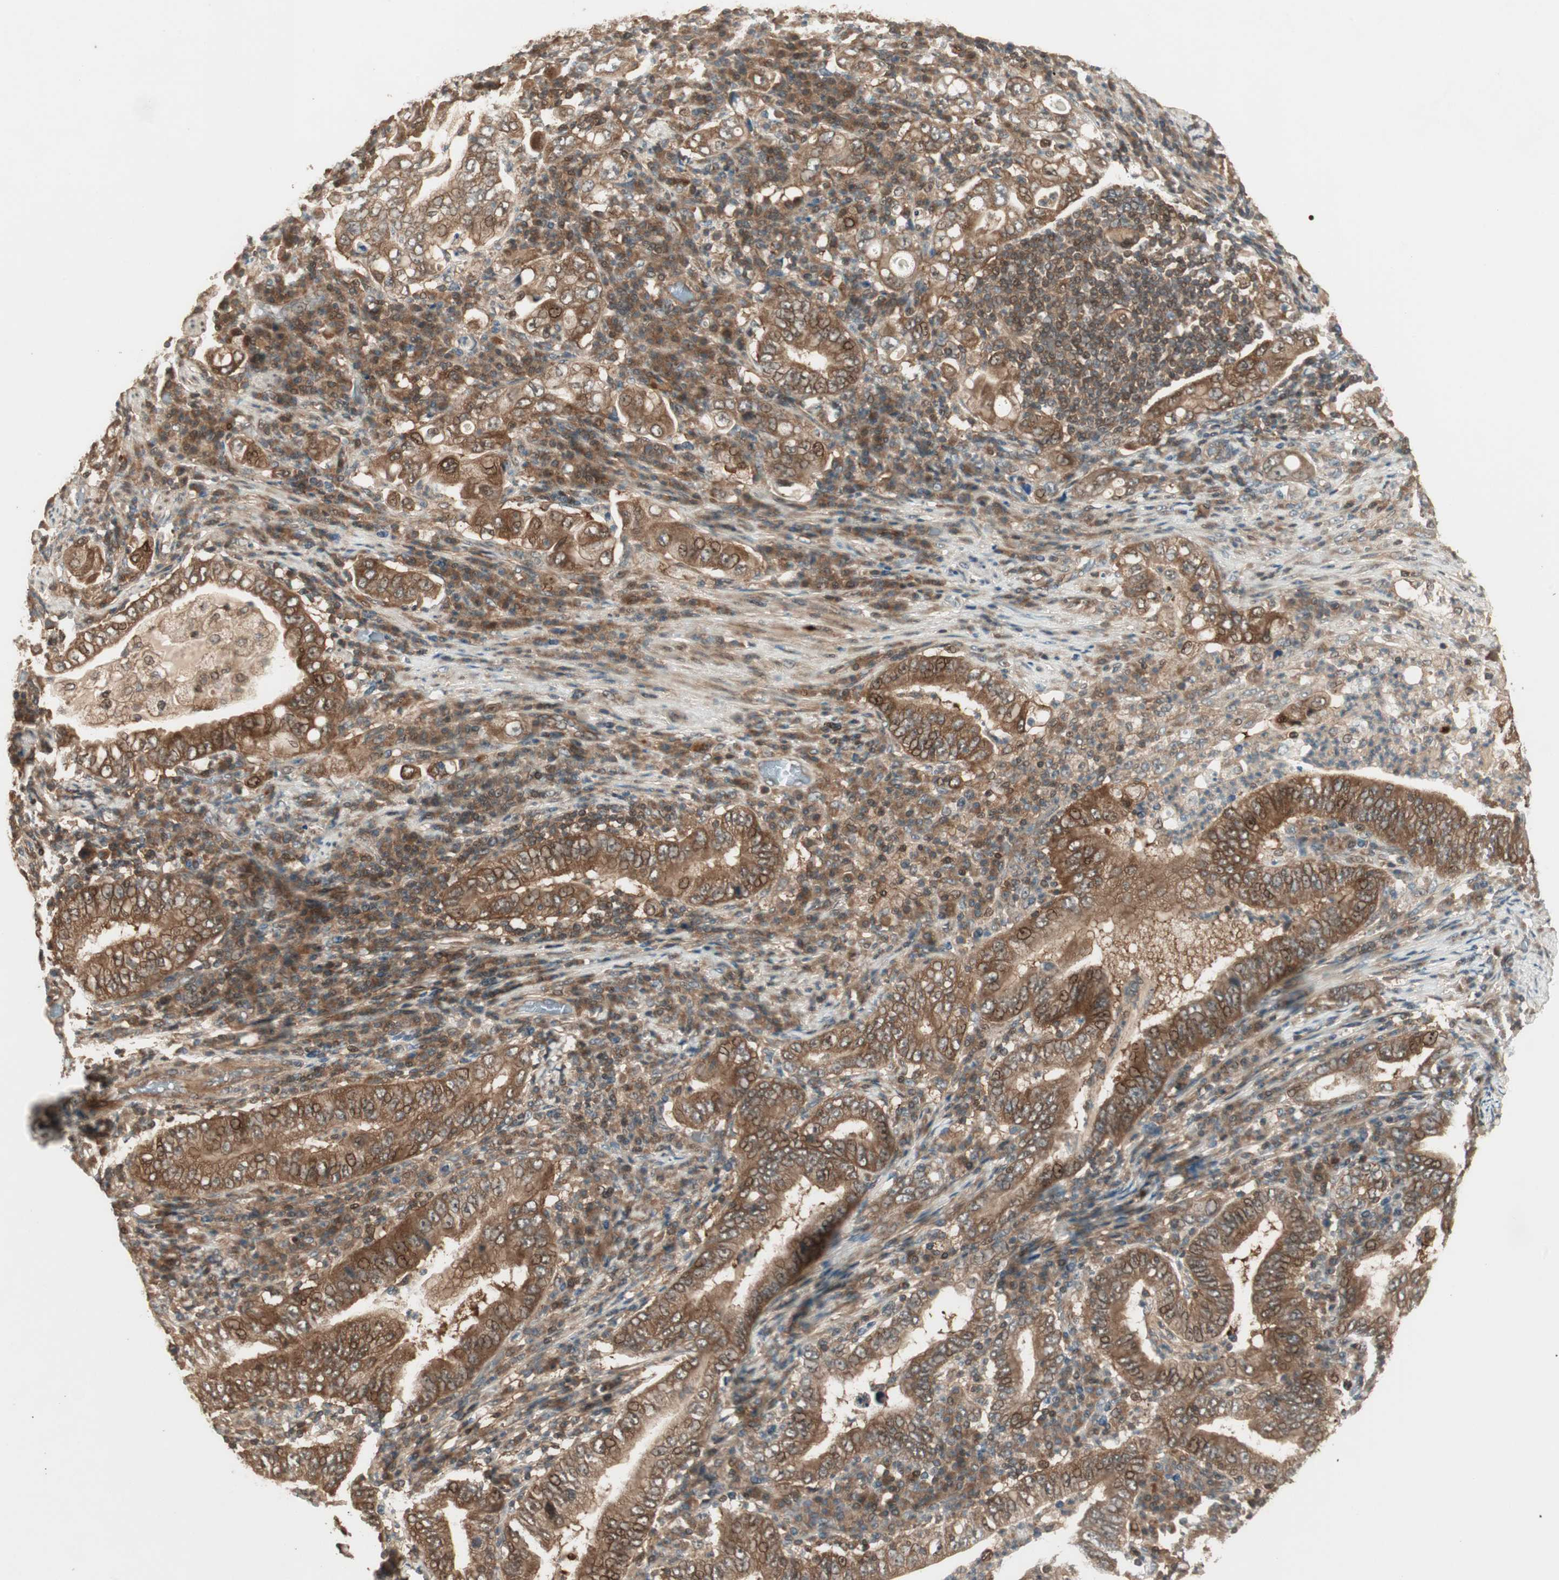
{"staining": {"intensity": "strong", "quantity": ">75%", "location": "cytoplasmic/membranous,nuclear"}, "tissue": "stomach cancer", "cell_type": "Tumor cells", "image_type": "cancer", "snomed": [{"axis": "morphology", "description": "Normal tissue, NOS"}, {"axis": "morphology", "description": "Adenocarcinoma, NOS"}, {"axis": "topography", "description": "Esophagus"}, {"axis": "topography", "description": "Stomach, upper"}, {"axis": "topography", "description": "Peripheral nerve tissue"}], "caption": "Stomach cancer tissue demonstrates strong cytoplasmic/membranous and nuclear expression in approximately >75% of tumor cells, visualized by immunohistochemistry. Nuclei are stained in blue.", "gene": "CNOT4", "patient": {"sex": "male", "age": 62}}